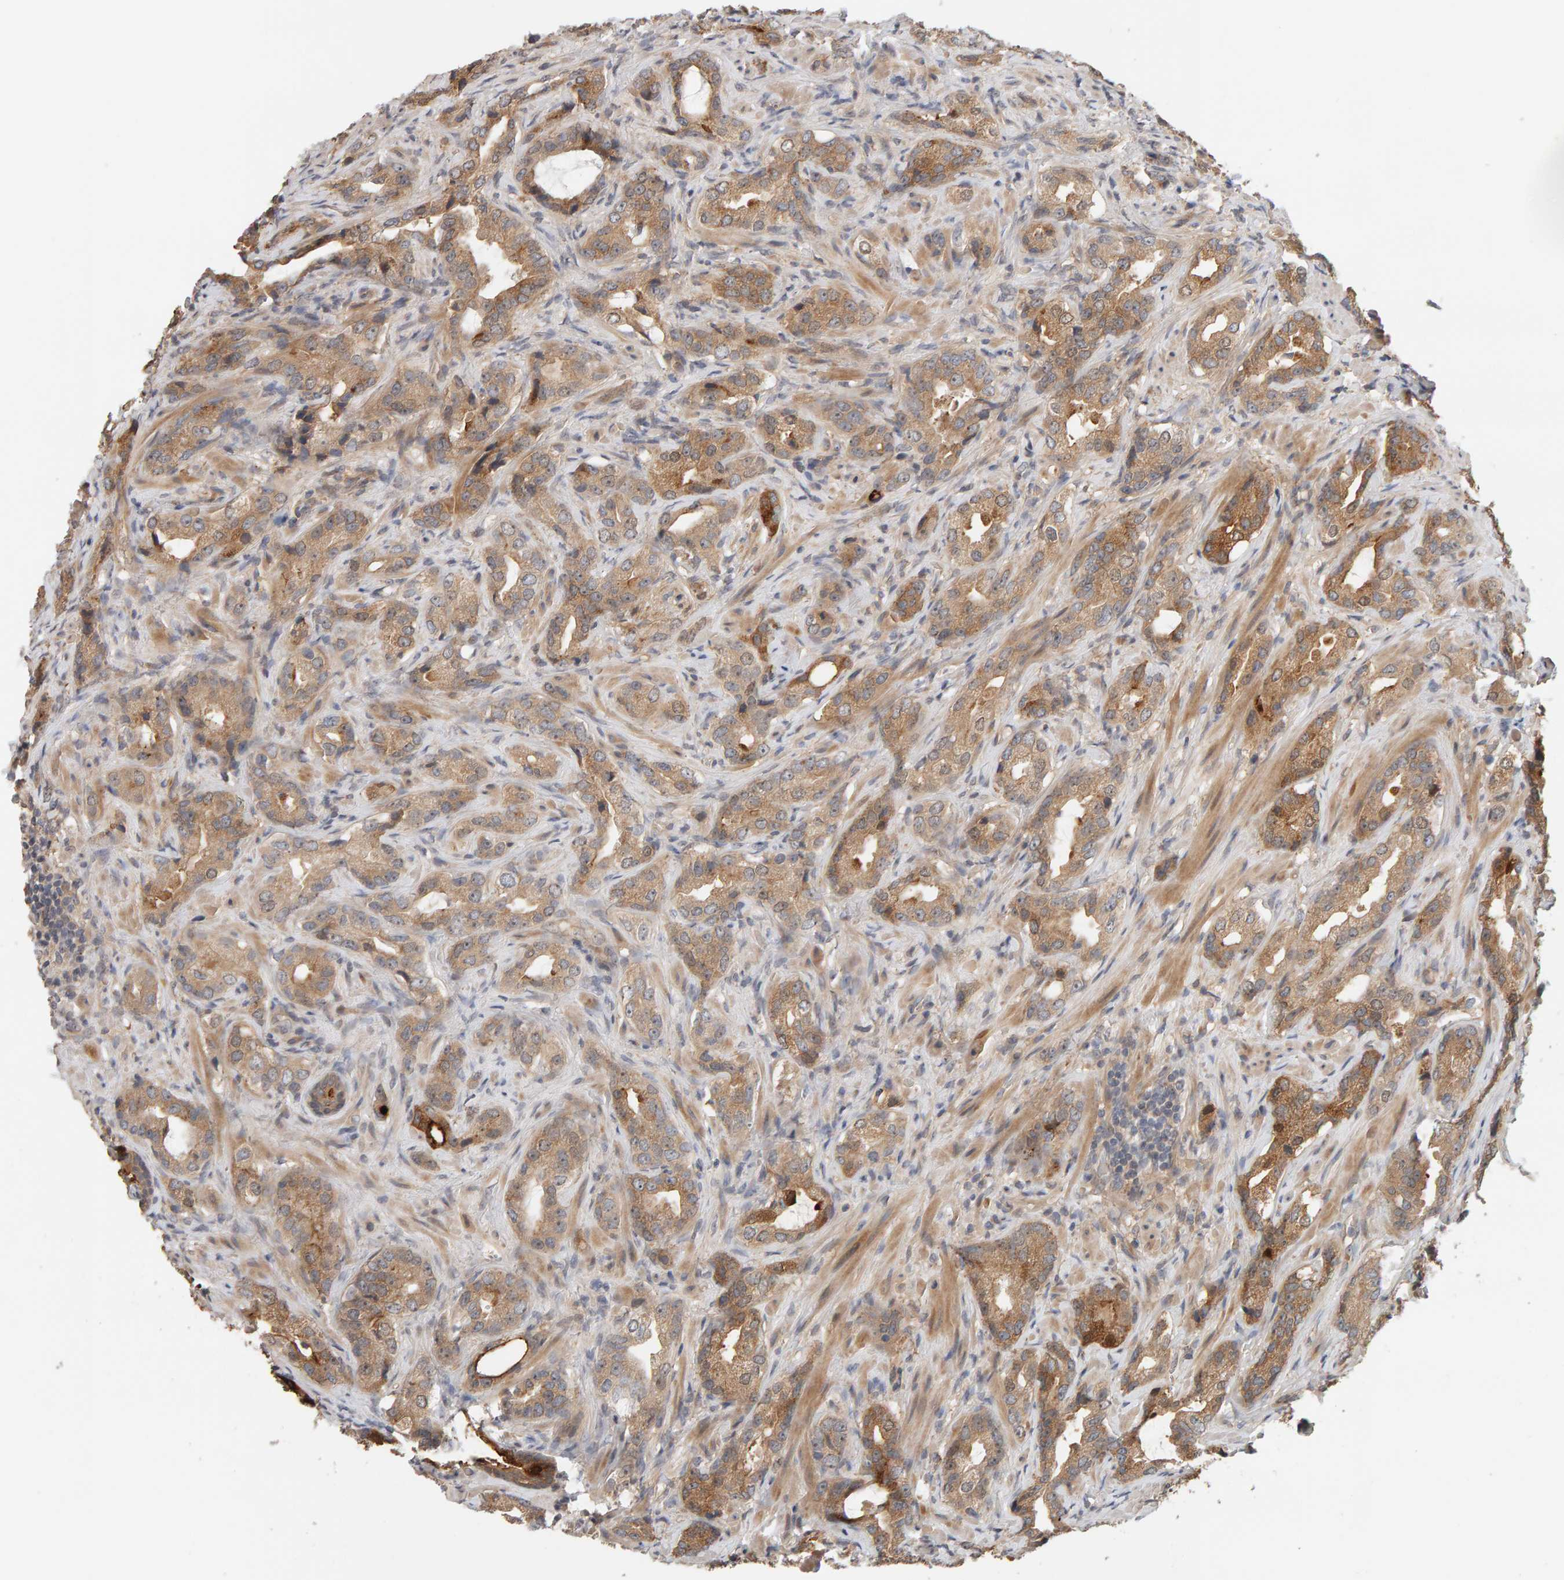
{"staining": {"intensity": "moderate", "quantity": ">75%", "location": "cytoplasmic/membranous"}, "tissue": "prostate cancer", "cell_type": "Tumor cells", "image_type": "cancer", "snomed": [{"axis": "morphology", "description": "Adenocarcinoma, High grade"}, {"axis": "topography", "description": "Prostate"}], "caption": "Human prostate cancer (adenocarcinoma (high-grade)) stained for a protein (brown) shows moderate cytoplasmic/membranous positive expression in about >75% of tumor cells.", "gene": "PPP1R16A", "patient": {"sex": "male", "age": 63}}